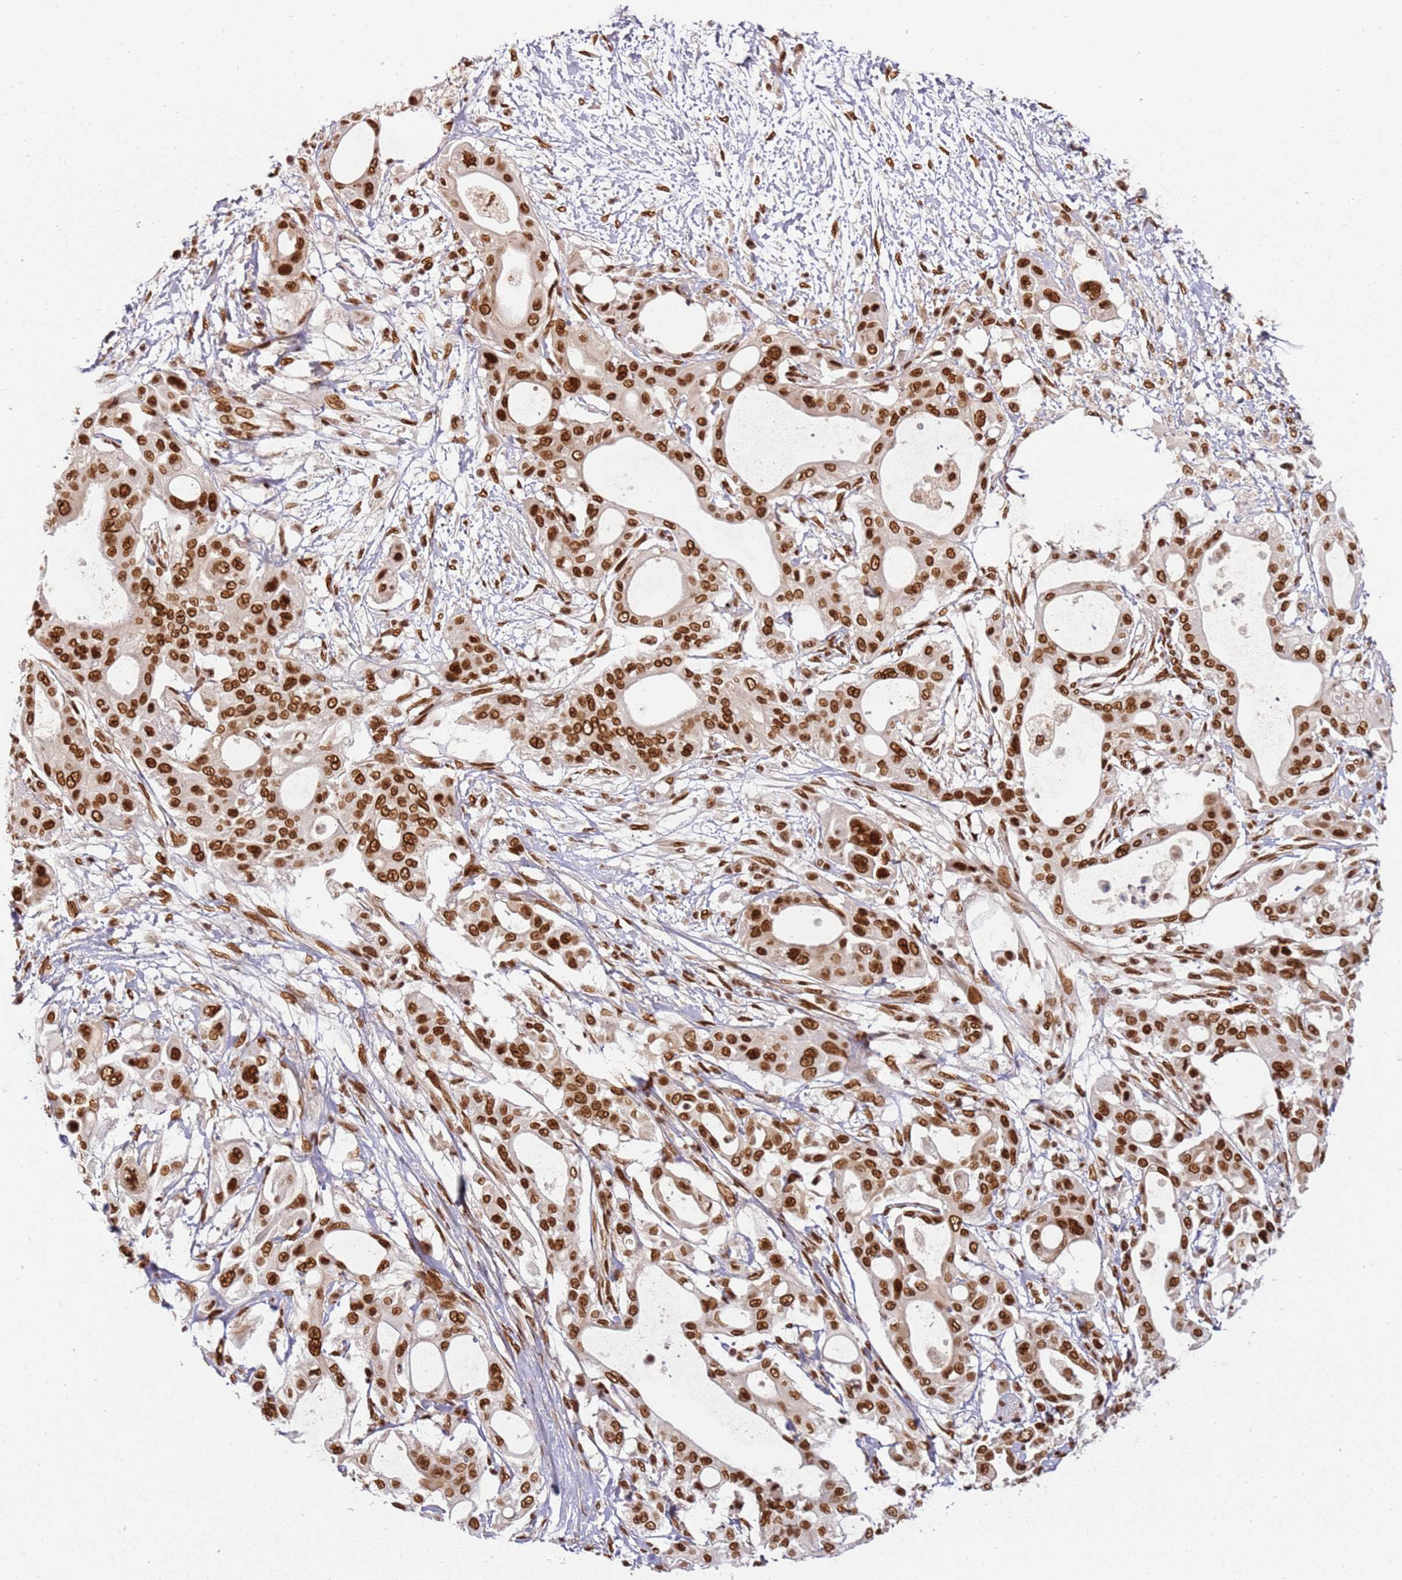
{"staining": {"intensity": "strong", "quantity": ">75%", "location": "nuclear"}, "tissue": "pancreatic cancer", "cell_type": "Tumor cells", "image_type": "cancer", "snomed": [{"axis": "morphology", "description": "Adenocarcinoma, NOS"}, {"axis": "topography", "description": "Pancreas"}], "caption": "Pancreatic cancer stained with a brown dye demonstrates strong nuclear positive staining in approximately >75% of tumor cells.", "gene": "TENT4A", "patient": {"sex": "male", "age": 68}}